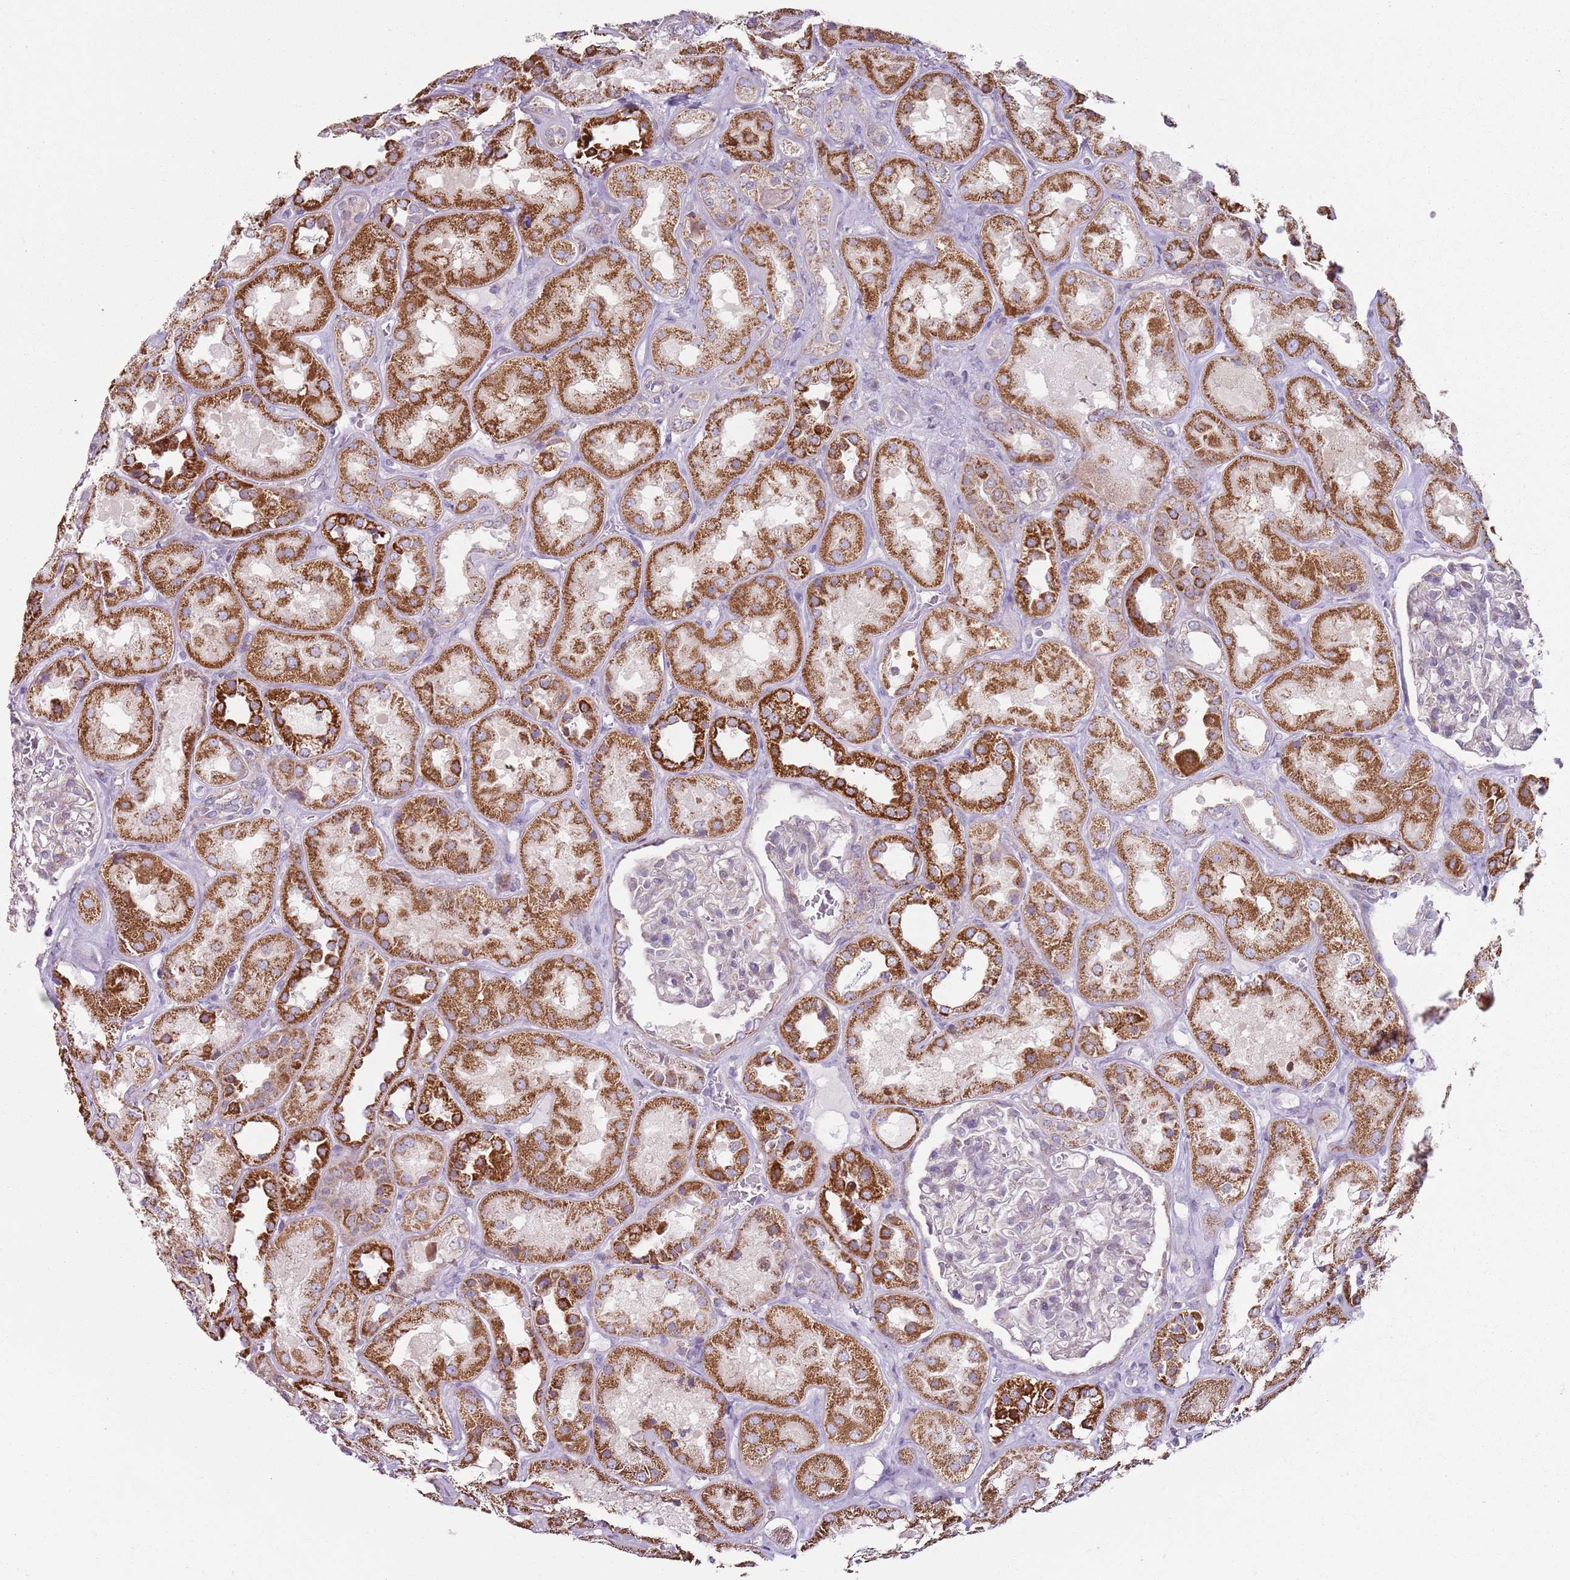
{"staining": {"intensity": "negative", "quantity": "none", "location": "none"}, "tissue": "kidney", "cell_type": "Cells in glomeruli", "image_type": "normal", "snomed": [{"axis": "morphology", "description": "Normal tissue, NOS"}, {"axis": "topography", "description": "Kidney"}], "caption": "The immunohistochemistry photomicrograph has no significant expression in cells in glomeruli of kidney.", "gene": "GAS8", "patient": {"sex": "male", "age": 70}}